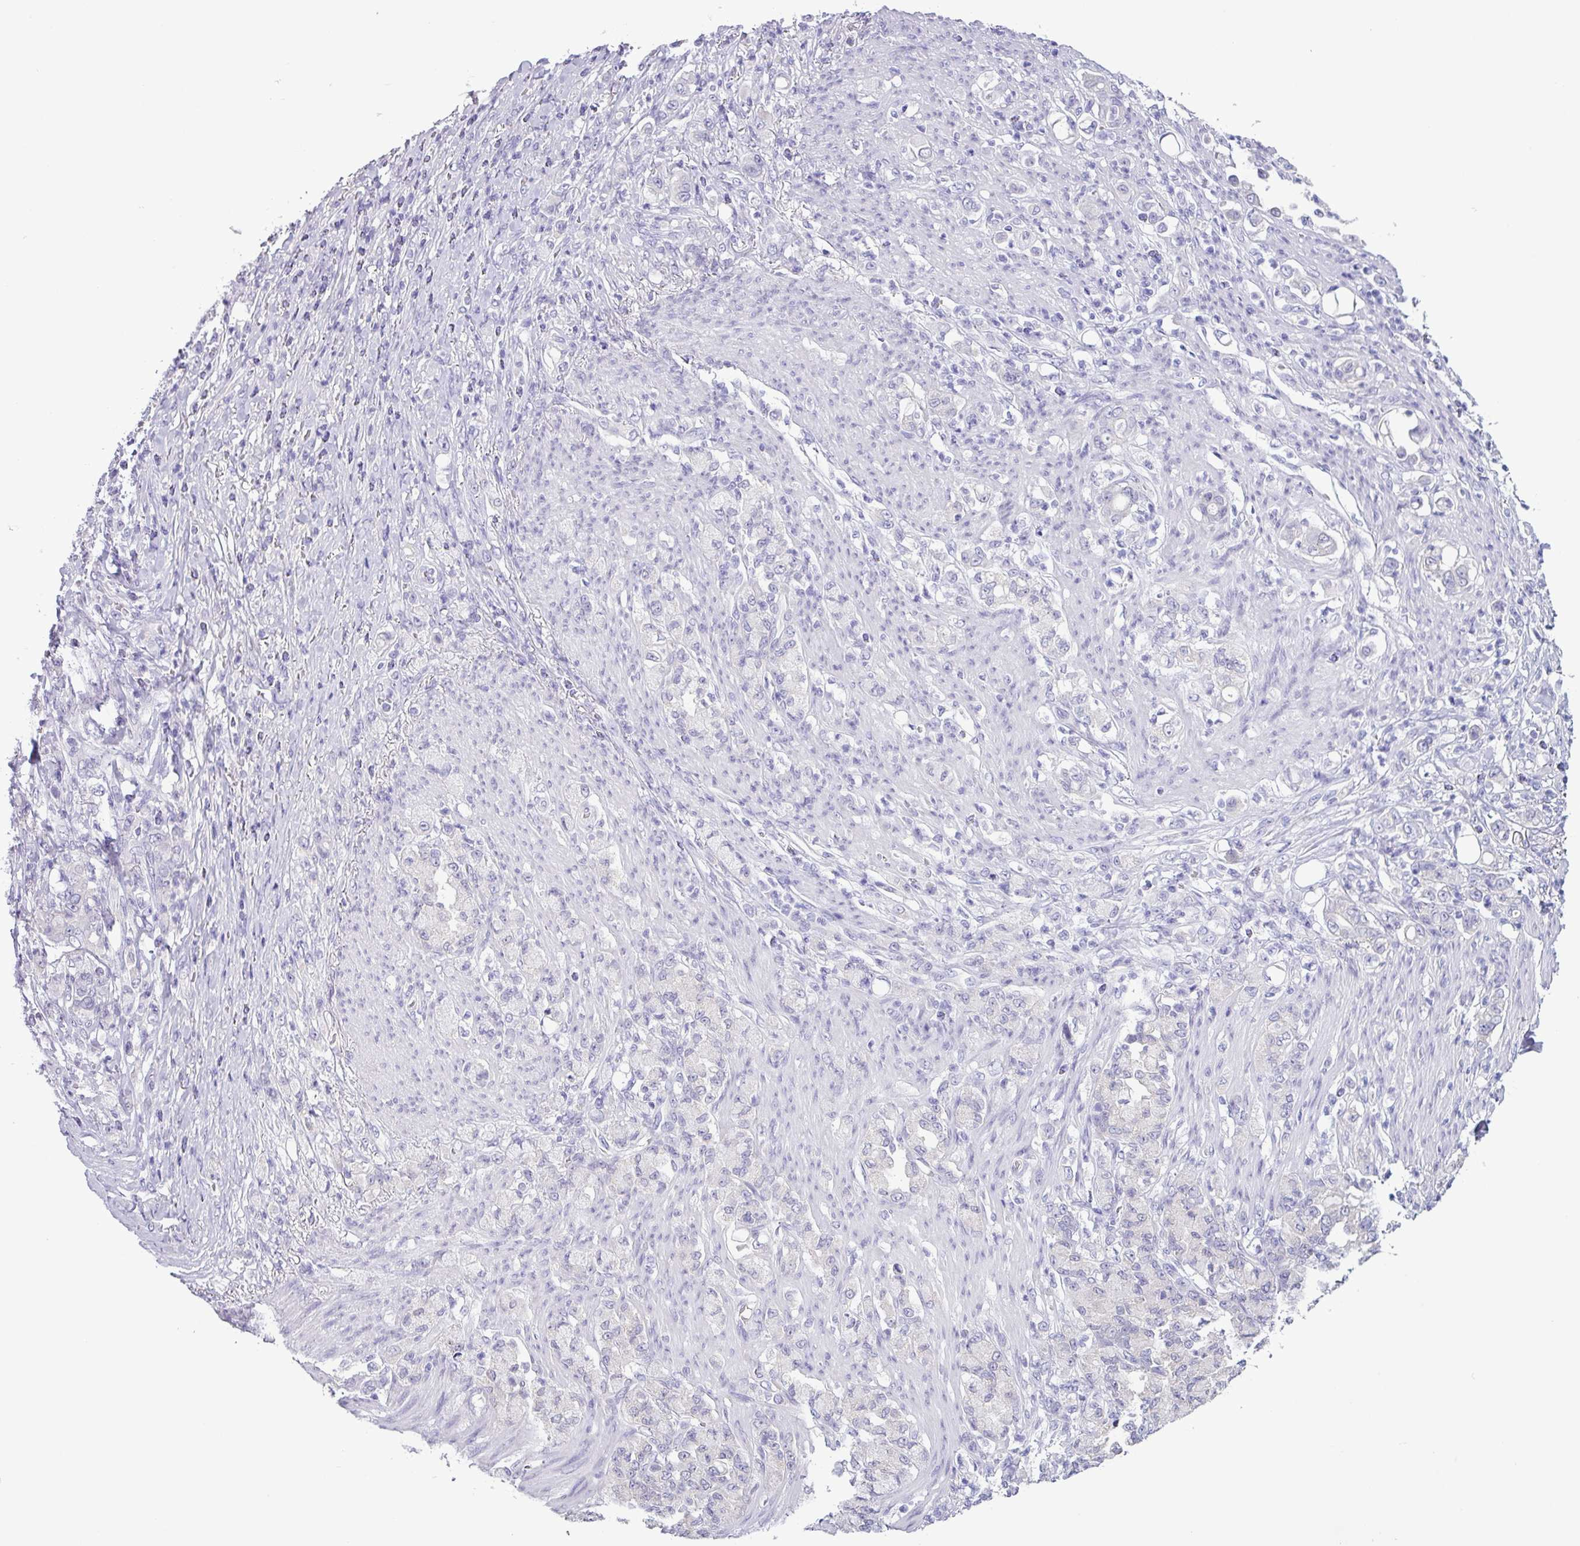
{"staining": {"intensity": "negative", "quantity": "none", "location": "none"}, "tissue": "stomach cancer", "cell_type": "Tumor cells", "image_type": "cancer", "snomed": [{"axis": "morphology", "description": "Normal tissue, NOS"}, {"axis": "morphology", "description": "Adenocarcinoma, NOS"}, {"axis": "topography", "description": "Stomach"}], "caption": "IHC image of neoplastic tissue: stomach adenocarcinoma stained with DAB exhibits no significant protein staining in tumor cells.", "gene": "C20orf27", "patient": {"sex": "female", "age": 79}}